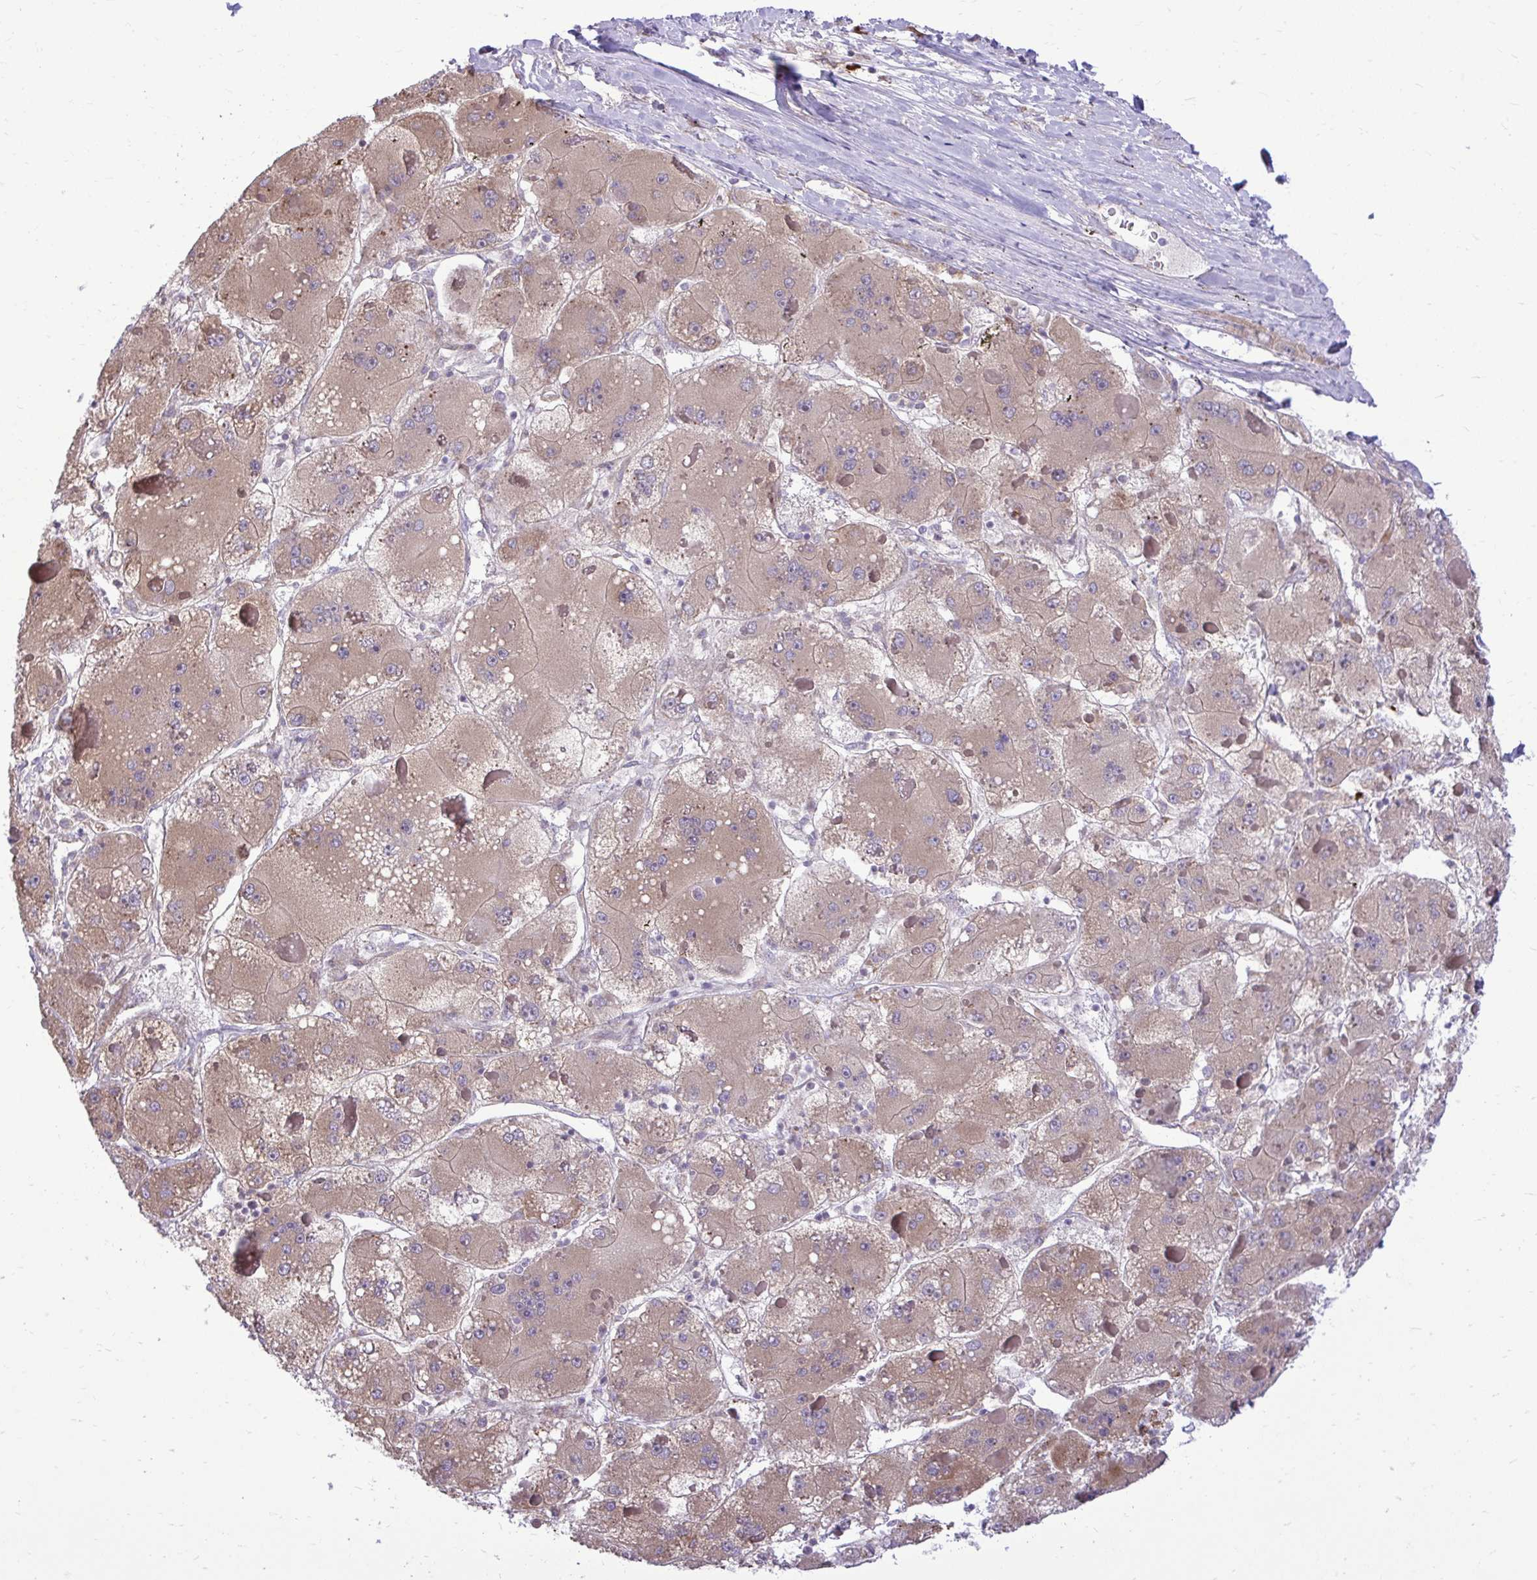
{"staining": {"intensity": "moderate", "quantity": ">75%", "location": "cytoplasmic/membranous"}, "tissue": "liver cancer", "cell_type": "Tumor cells", "image_type": "cancer", "snomed": [{"axis": "morphology", "description": "Carcinoma, Hepatocellular, NOS"}, {"axis": "topography", "description": "Liver"}], "caption": "Human liver hepatocellular carcinoma stained with a brown dye exhibits moderate cytoplasmic/membranous positive expression in about >75% of tumor cells.", "gene": "METTL9", "patient": {"sex": "female", "age": 73}}